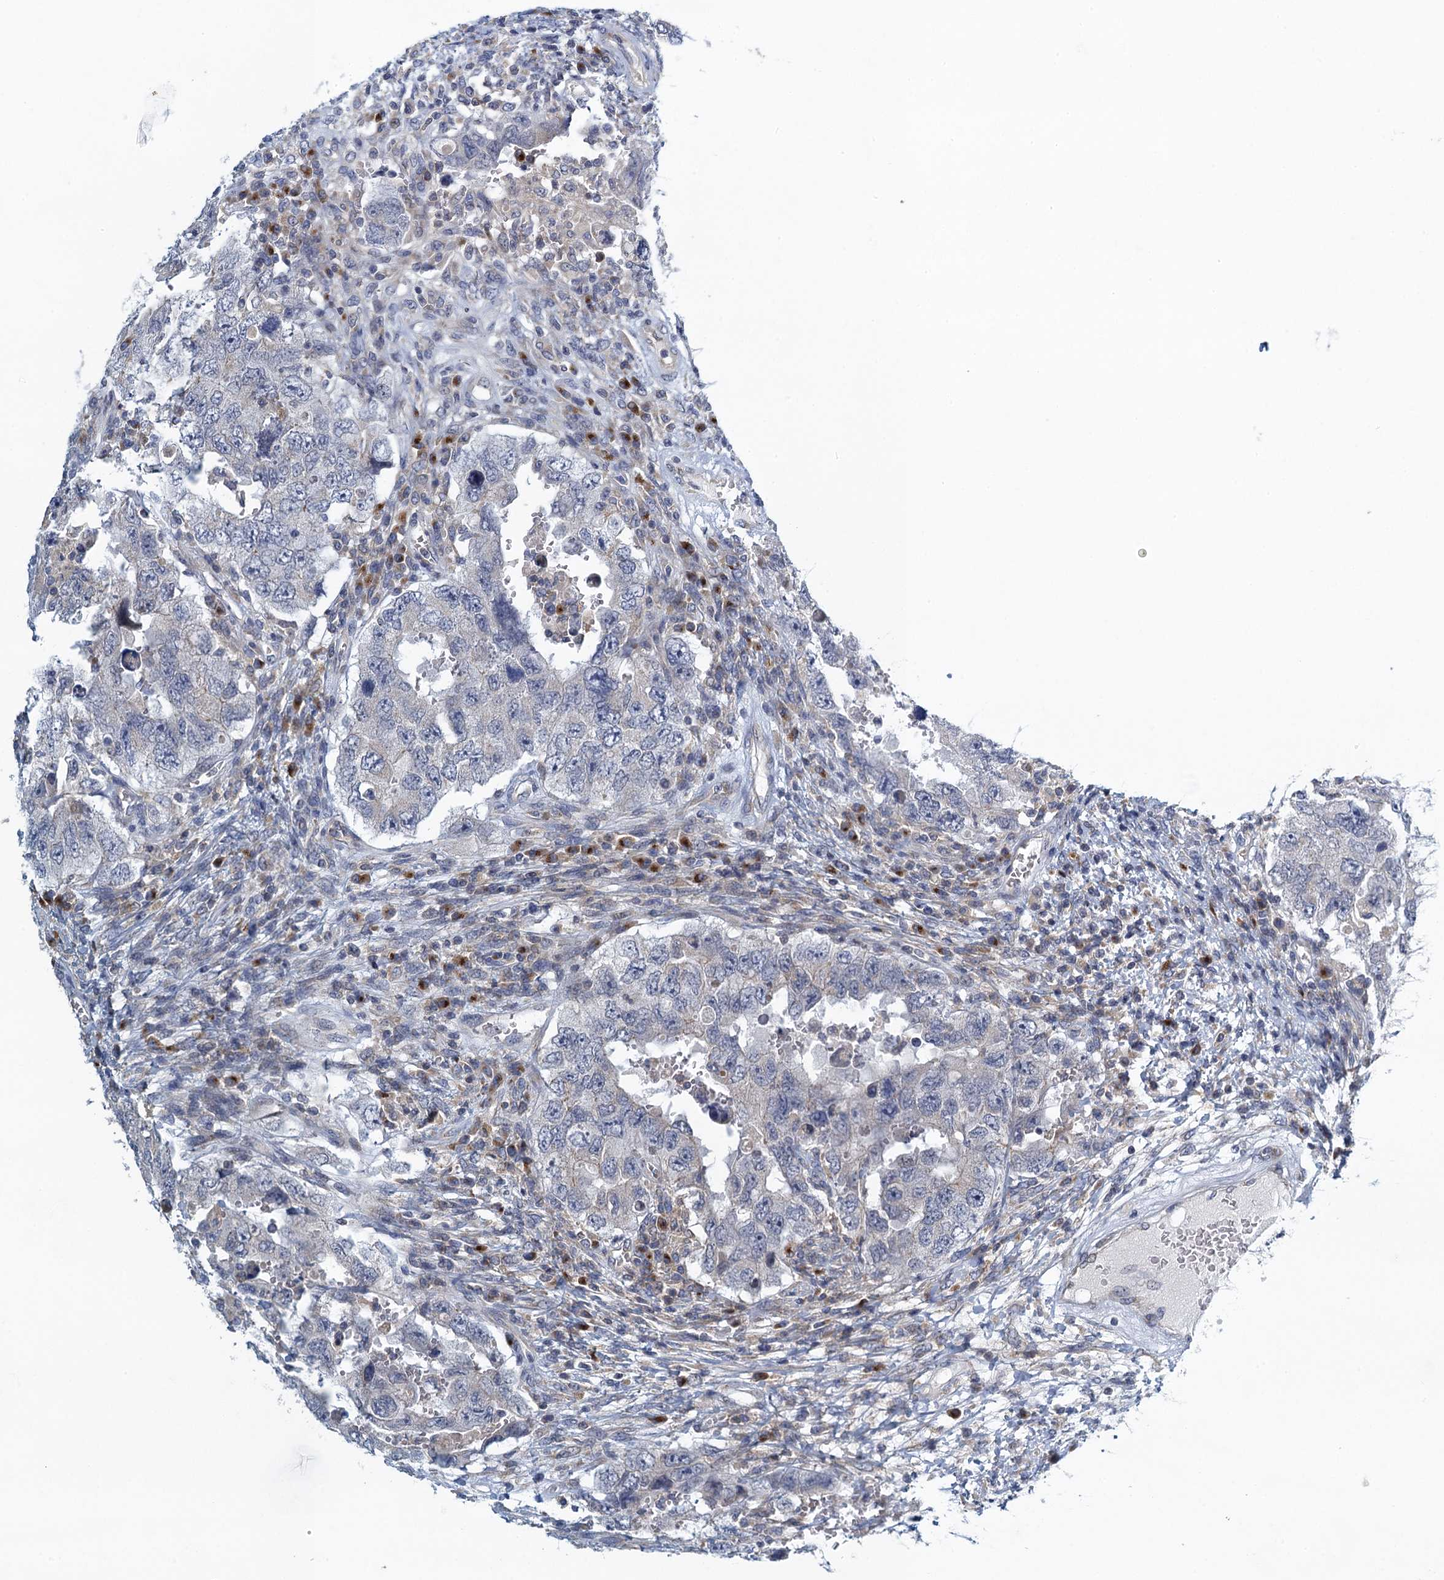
{"staining": {"intensity": "negative", "quantity": "none", "location": "none"}, "tissue": "testis cancer", "cell_type": "Tumor cells", "image_type": "cancer", "snomed": [{"axis": "morphology", "description": "Carcinoma, Embryonal, NOS"}, {"axis": "topography", "description": "Testis"}], "caption": "A high-resolution micrograph shows immunohistochemistry (IHC) staining of testis embryonal carcinoma, which demonstrates no significant expression in tumor cells.", "gene": "ALG2", "patient": {"sex": "male", "age": 26}}